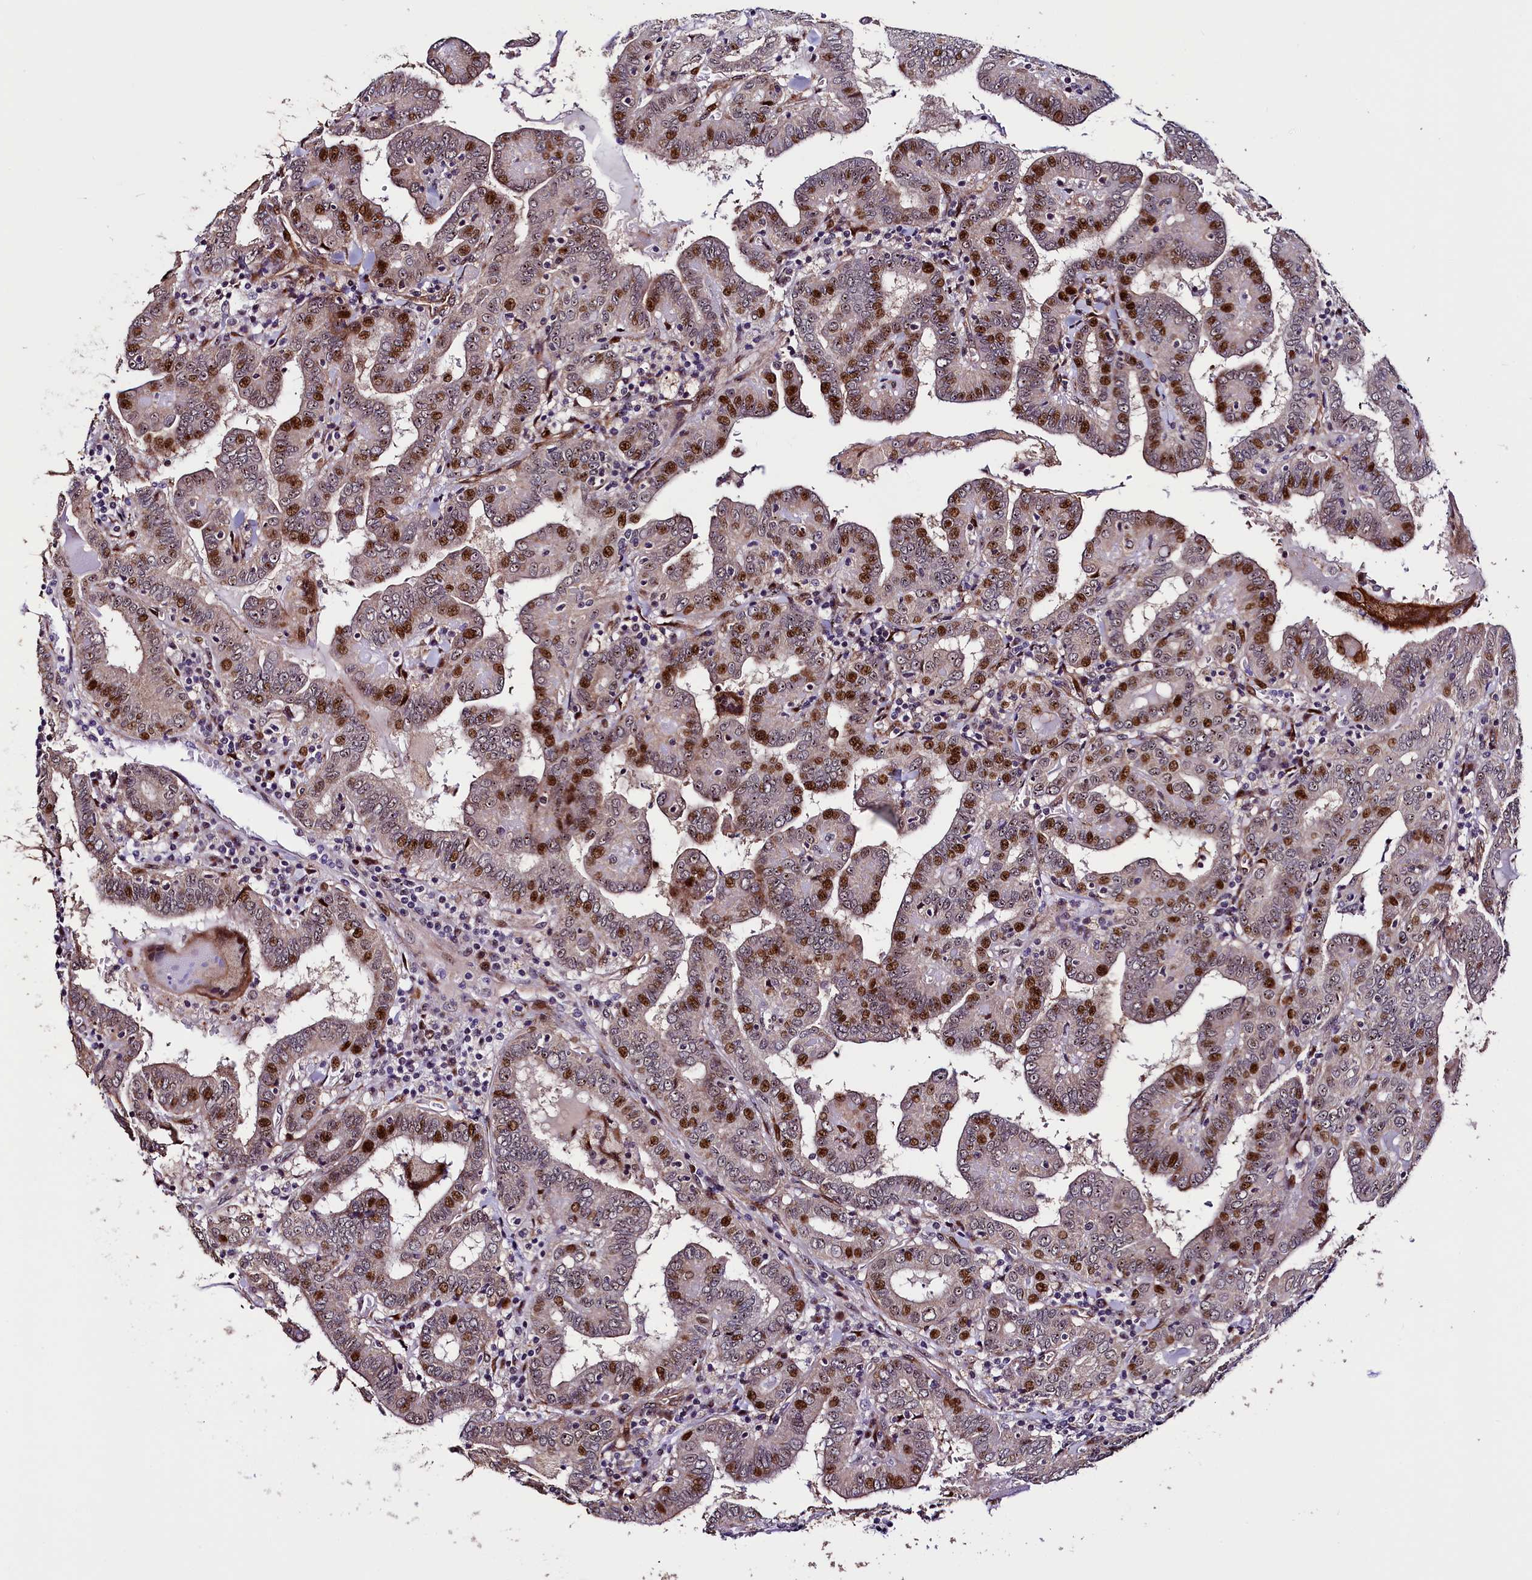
{"staining": {"intensity": "strong", "quantity": "<25%", "location": "nuclear"}, "tissue": "thyroid cancer", "cell_type": "Tumor cells", "image_type": "cancer", "snomed": [{"axis": "morphology", "description": "Papillary adenocarcinoma, NOS"}, {"axis": "topography", "description": "Thyroid gland"}], "caption": "Immunohistochemistry (IHC) (DAB) staining of human thyroid cancer shows strong nuclear protein staining in approximately <25% of tumor cells.", "gene": "TRMT112", "patient": {"sex": "female", "age": 72}}